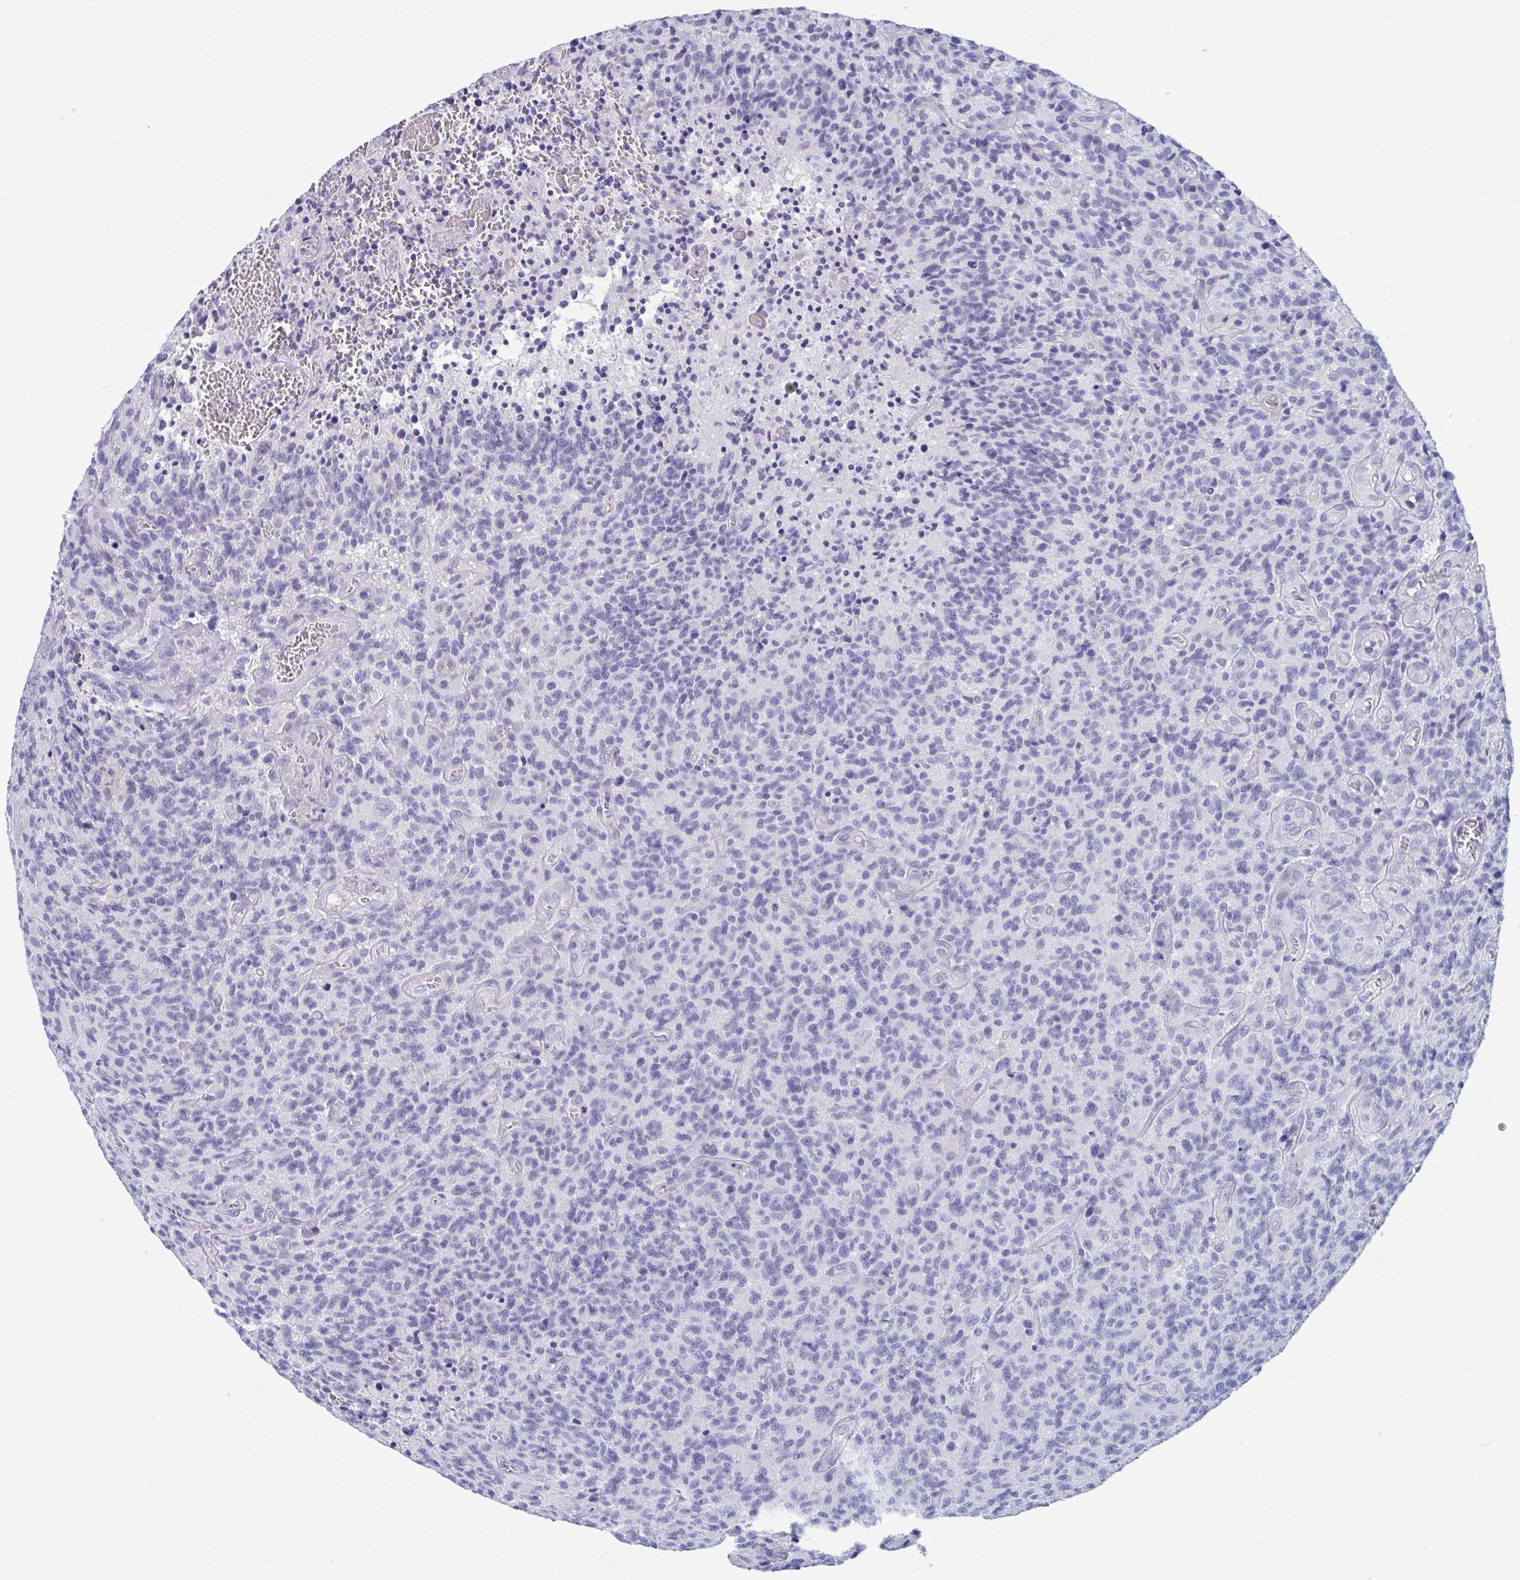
{"staining": {"intensity": "negative", "quantity": "none", "location": "none"}, "tissue": "glioma", "cell_type": "Tumor cells", "image_type": "cancer", "snomed": [{"axis": "morphology", "description": "Glioma, malignant, High grade"}, {"axis": "topography", "description": "Brain"}], "caption": "IHC of glioma shows no expression in tumor cells. (Brightfield microscopy of DAB IHC at high magnification).", "gene": "DPEP3", "patient": {"sex": "male", "age": 76}}